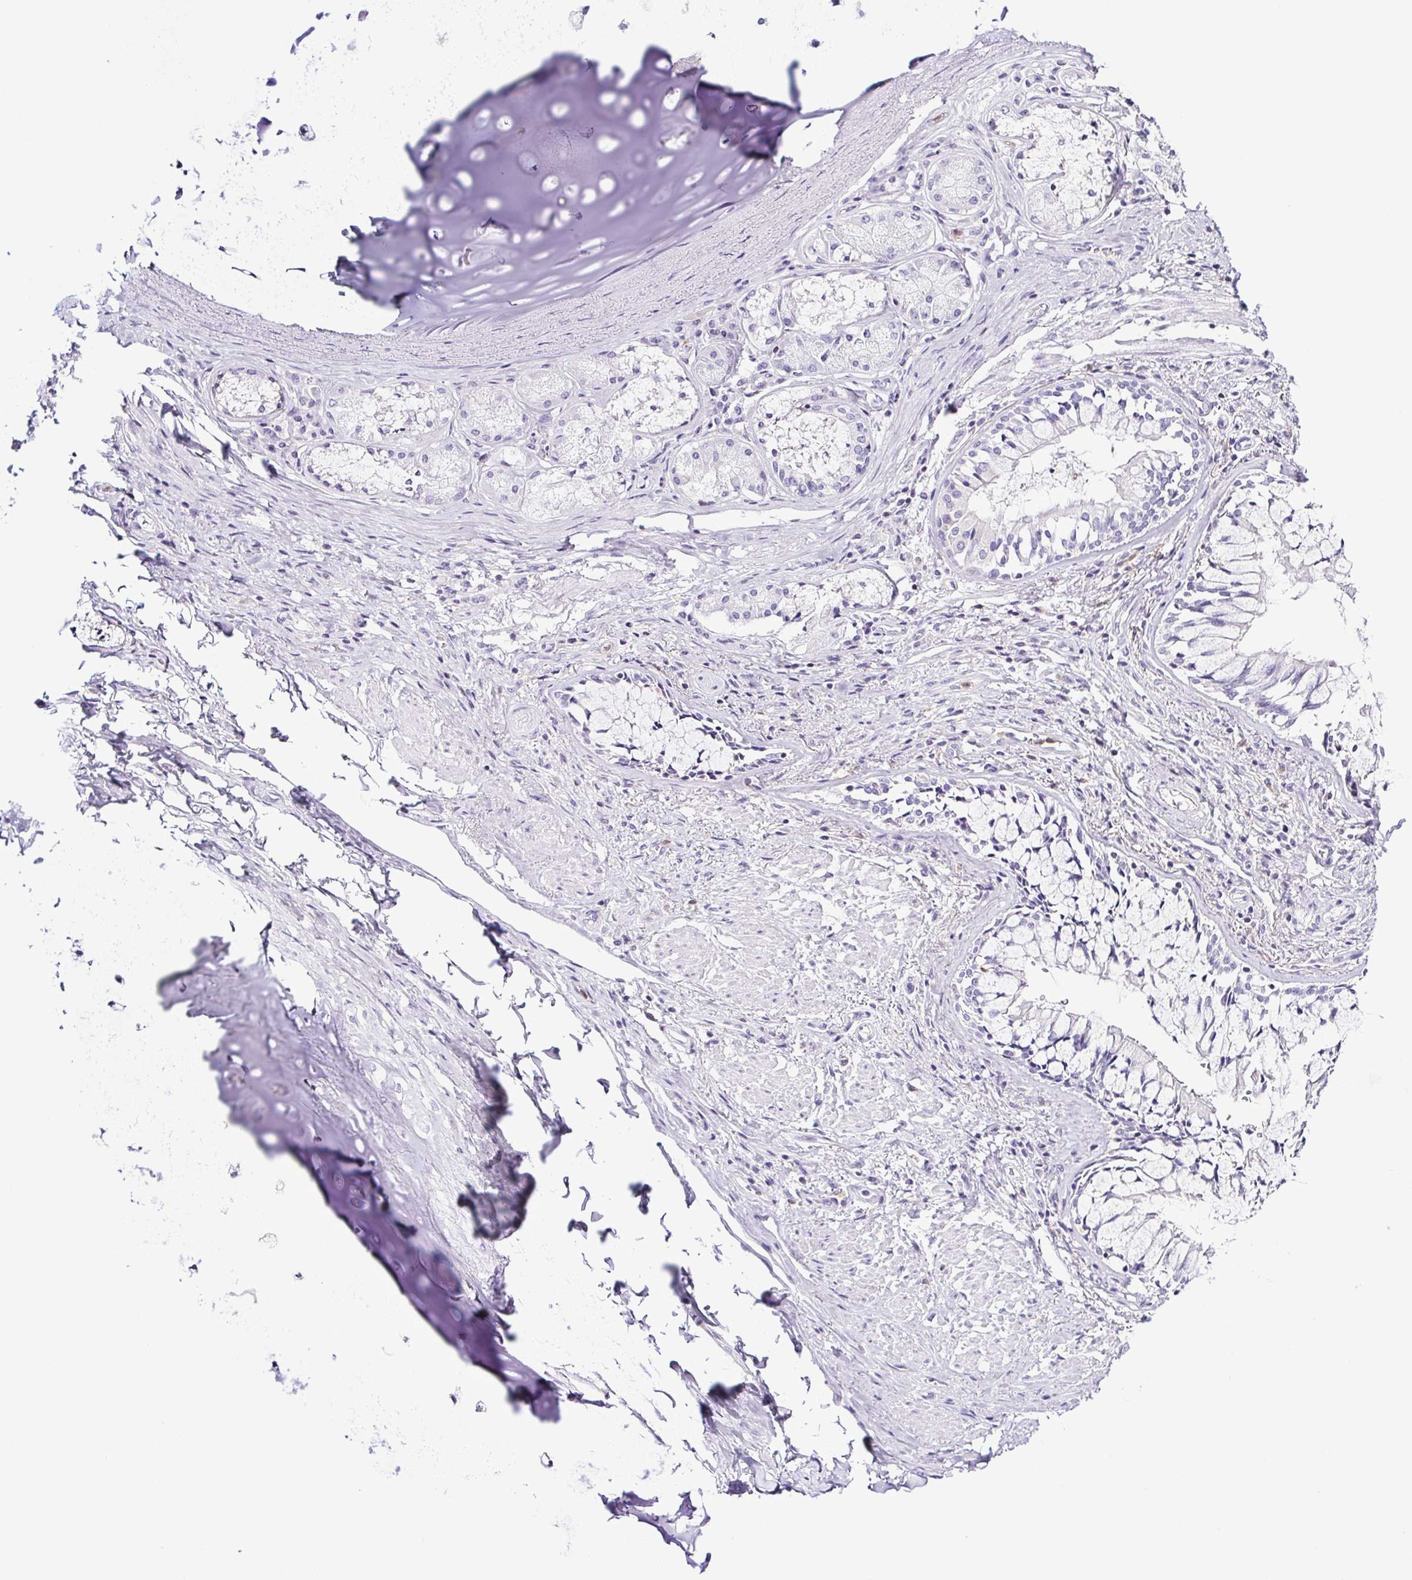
{"staining": {"intensity": "negative", "quantity": "none", "location": "none"}, "tissue": "soft tissue", "cell_type": "Chondrocytes", "image_type": "normal", "snomed": [{"axis": "morphology", "description": "Normal tissue, NOS"}, {"axis": "topography", "description": "Cartilage tissue"}, {"axis": "topography", "description": "Bronchus"}], "caption": "Protein analysis of normal soft tissue demonstrates no significant positivity in chondrocytes.", "gene": "SYNPR", "patient": {"sex": "male", "age": 64}}